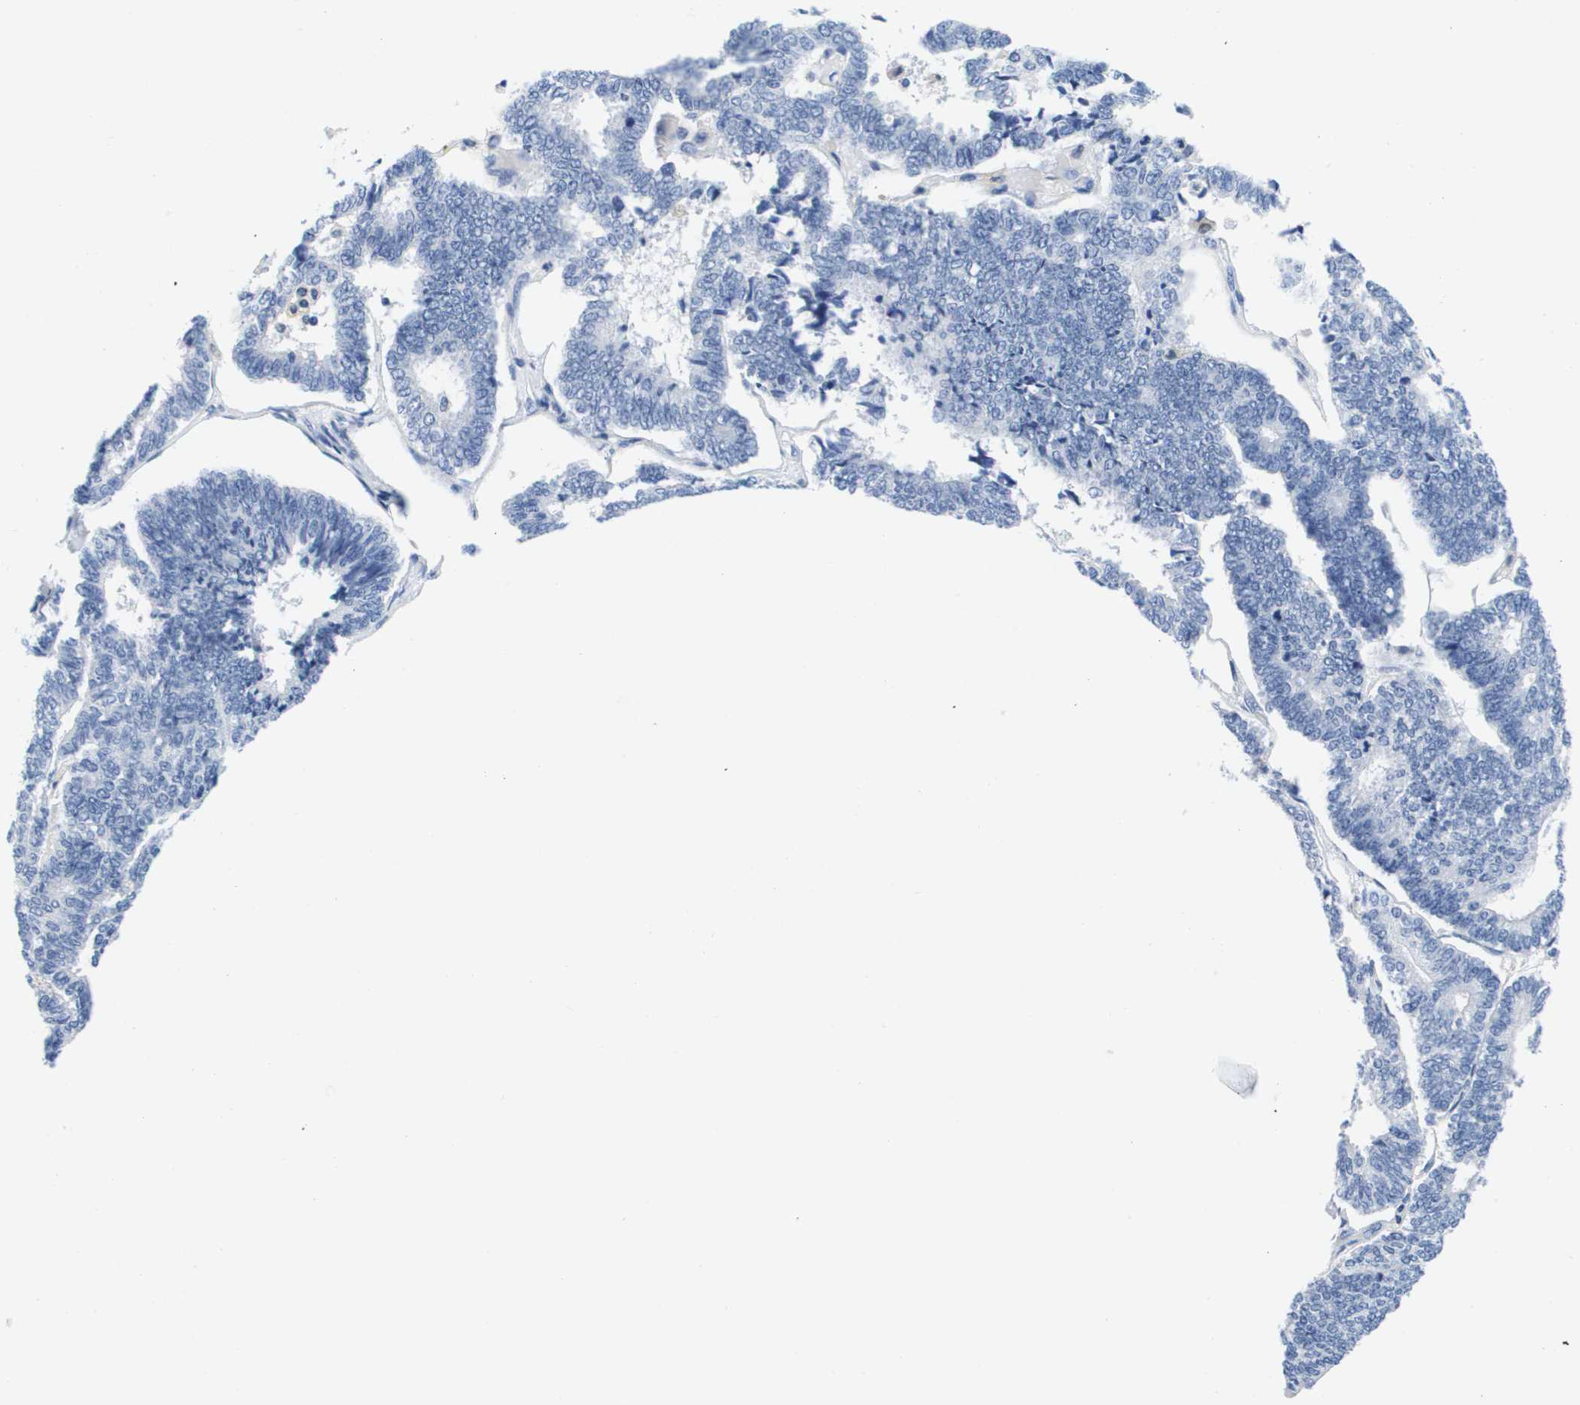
{"staining": {"intensity": "negative", "quantity": "none", "location": "none"}, "tissue": "endometrial cancer", "cell_type": "Tumor cells", "image_type": "cancer", "snomed": [{"axis": "morphology", "description": "Adenocarcinoma, NOS"}, {"axis": "topography", "description": "Endometrium"}], "caption": "DAB immunohistochemical staining of endometrial cancer demonstrates no significant positivity in tumor cells.", "gene": "HMOX1", "patient": {"sex": "female", "age": 70}}